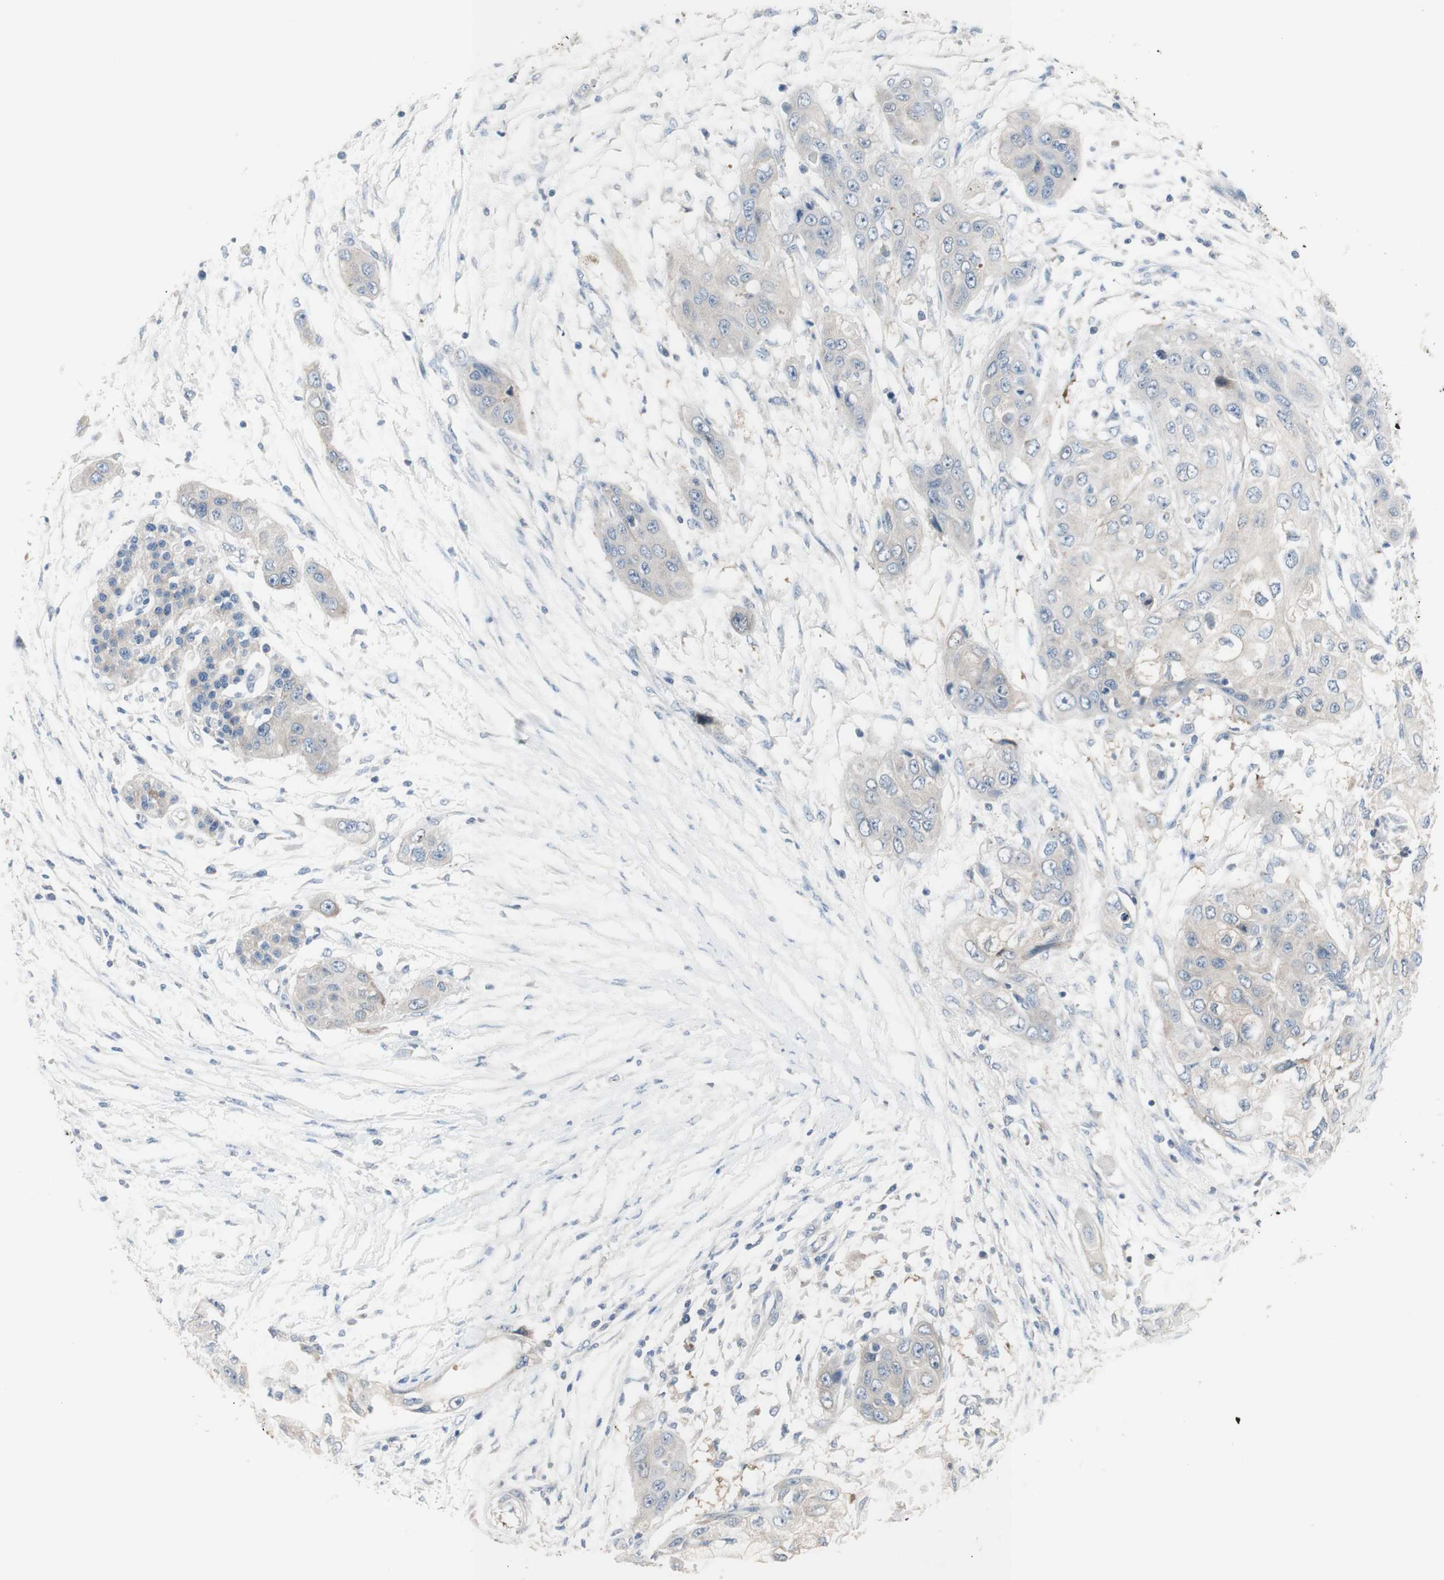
{"staining": {"intensity": "negative", "quantity": "none", "location": "none"}, "tissue": "pancreatic cancer", "cell_type": "Tumor cells", "image_type": "cancer", "snomed": [{"axis": "morphology", "description": "Adenocarcinoma, NOS"}, {"axis": "topography", "description": "Pancreas"}], "caption": "Adenocarcinoma (pancreatic) was stained to show a protein in brown. There is no significant staining in tumor cells.", "gene": "C3orf52", "patient": {"sex": "female", "age": 70}}